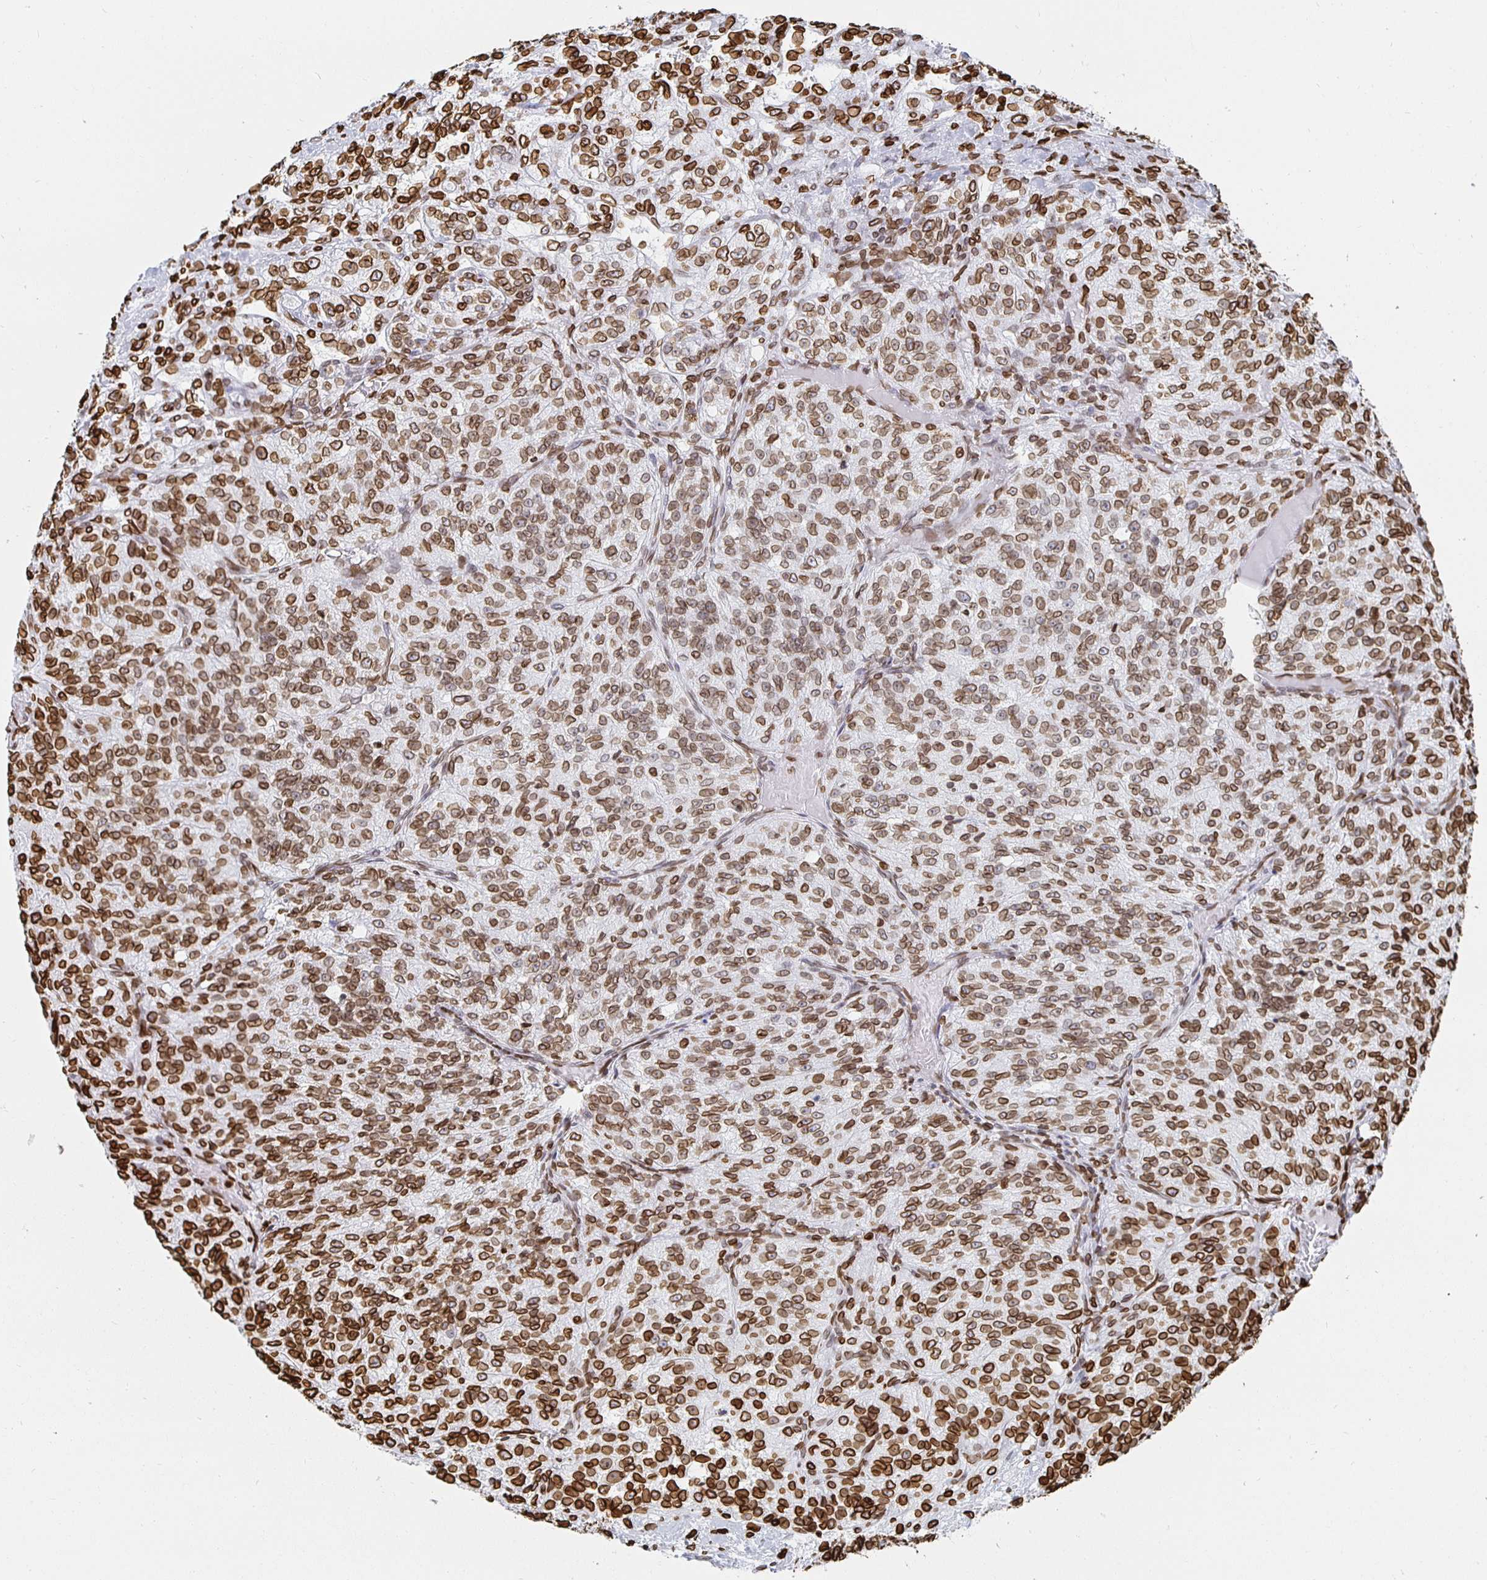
{"staining": {"intensity": "strong", "quantity": ">75%", "location": "cytoplasmic/membranous,nuclear"}, "tissue": "renal cancer", "cell_type": "Tumor cells", "image_type": "cancer", "snomed": [{"axis": "morphology", "description": "Adenocarcinoma, NOS"}, {"axis": "topography", "description": "Kidney"}], "caption": "Brown immunohistochemical staining in adenocarcinoma (renal) demonstrates strong cytoplasmic/membranous and nuclear positivity in approximately >75% of tumor cells.", "gene": "LMNB1", "patient": {"sex": "female", "age": 63}}